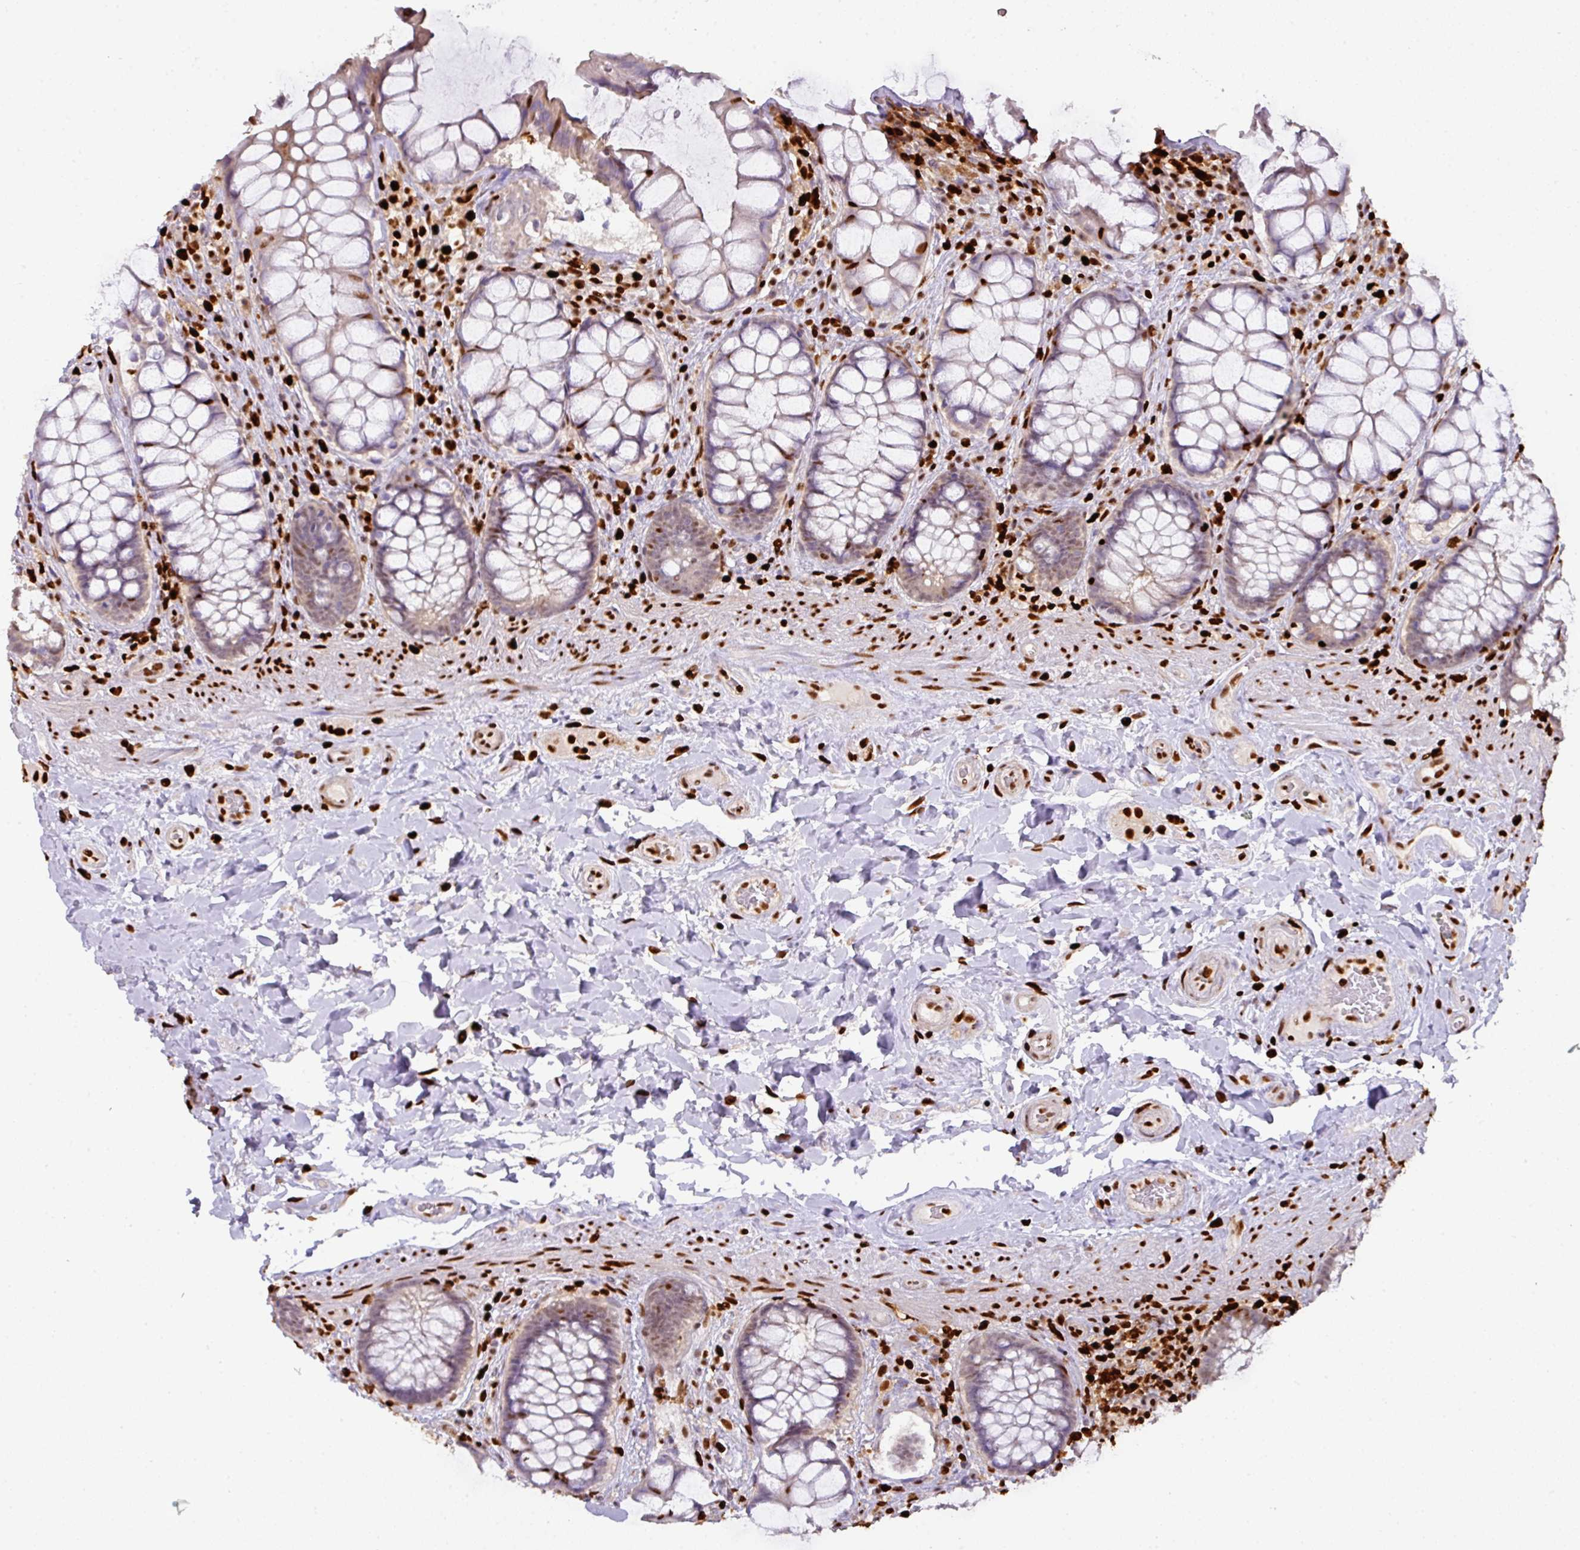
{"staining": {"intensity": "weak", "quantity": "25%-75%", "location": "nuclear"}, "tissue": "rectum", "cell_type": "Glandular cells", "image_type": "normal", "snomed": [{"axis": "morphology", "description": "Normal tissue, NOS"}, {"axis": "topography", "description": "Rectum"}], "caption": "Immunohistochemical staining of unremarkable rectum exhibits low levels of weak nuclear positivity in about 25%-75% of glandular cells. The staining was performed using DAB to visualize the protein expression in brown, while the nuclei were stained in blue with hematoxylin (Magnification: 20x).", "gene": "SAMHD1", "patient": {"sex": "female", "age": 58}}